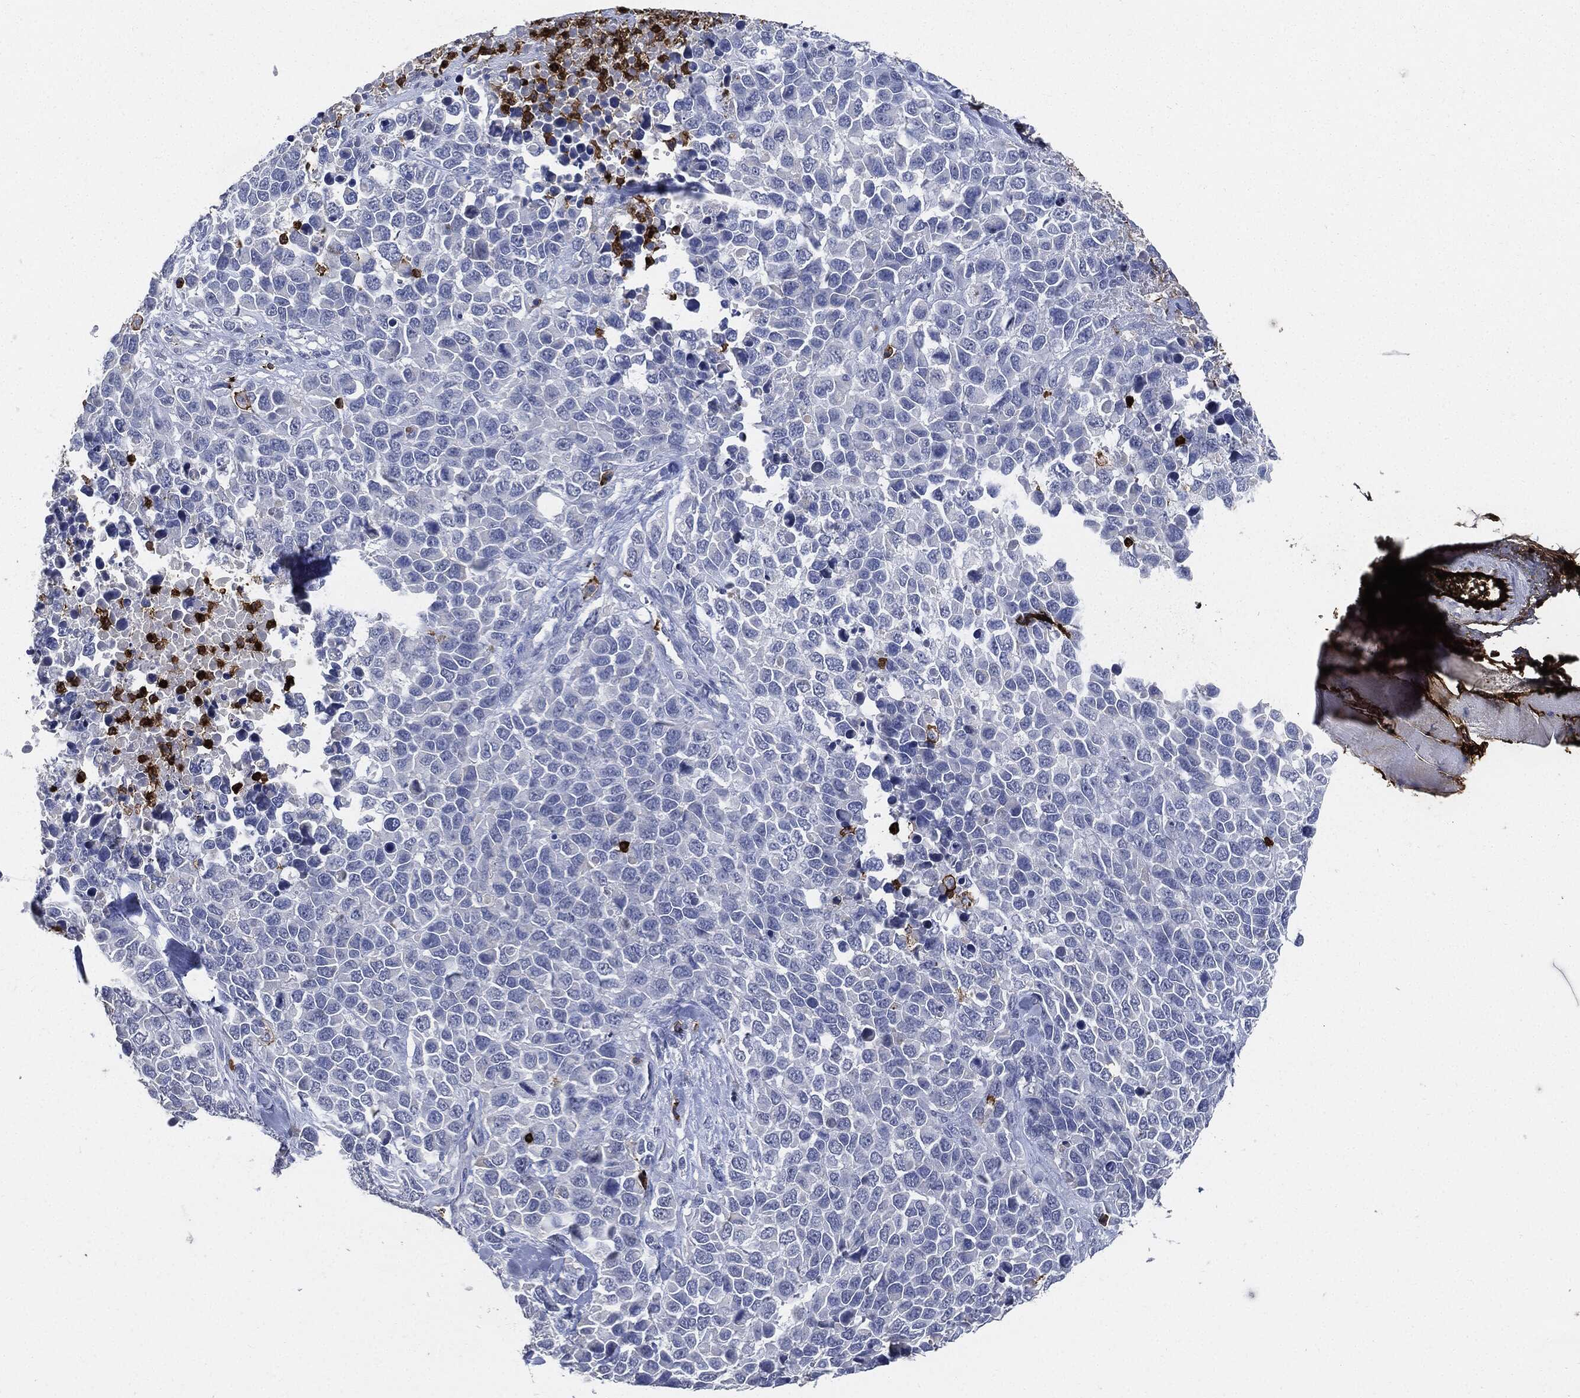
{"staining": {"intensity": "negative", "quantity": "none", "location": "none"}, "tissue": "melanoma", "cell_type": "Tumor cells", "image_type": "cancer", "snomed": [{"axis": "morphology", "description": "Malignant melanoma, Metastatic site"}, {"axis": "topography", "description": "Skin"}], "caption": "There is no significant staining in tumor cells of malignant melanoma (metastatic site).", "gene": "PTPRC", "patient": {"sex": "male", "age": 84}}